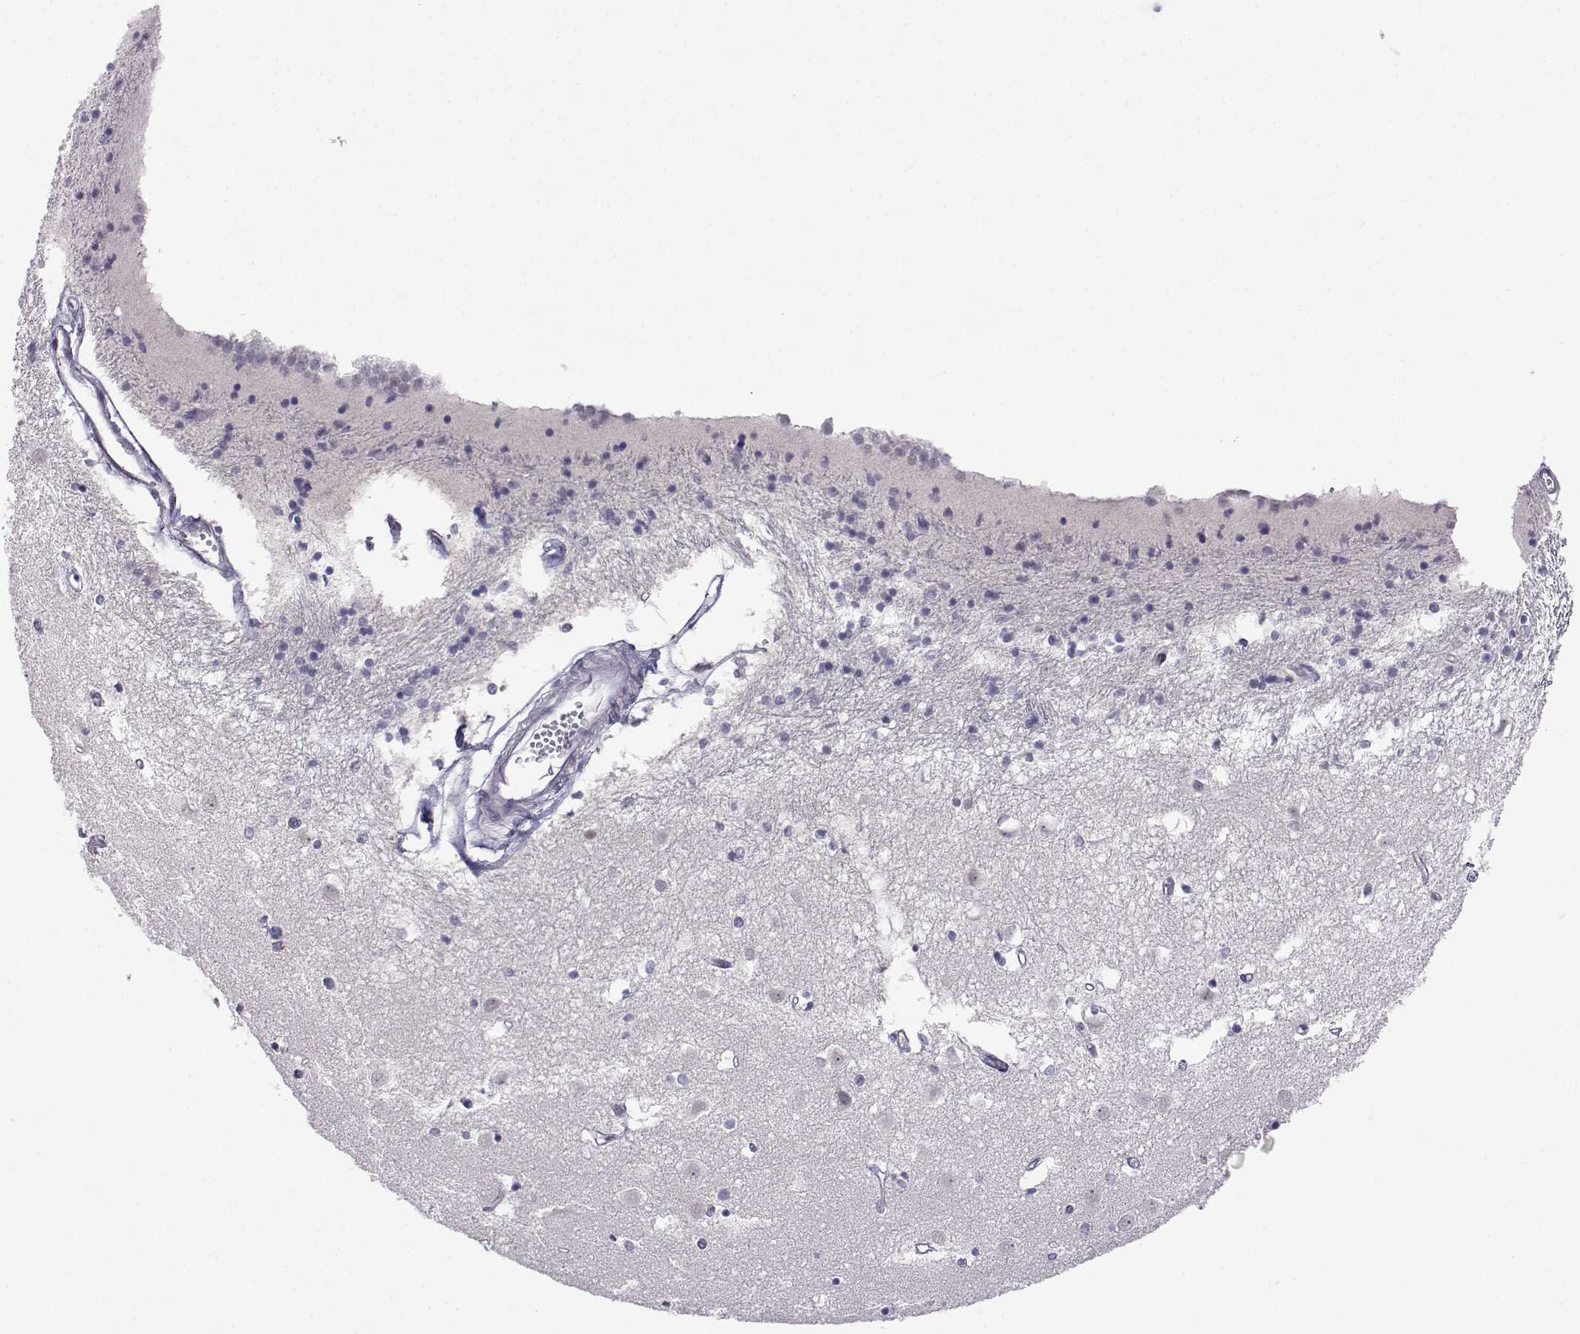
{"staining": {"intensity": "negative", "quantity": "none", "location": "none"}, "tissue": "caudate", "cell_type": "Glial cells", "image_type": "normal", "snomed": [{"axis": "morphology", "description": "Normal tissue, NOS"}, {"axis": "topography", "description": "Lateral ventricle wall"}], "caption": "There is no significant positivity in glial cells of caudate. The staining was performed using DAB (3,3'-diaminobenzidine) to visualize the protein expression in brown, while the nuclei were stained in blue with hematoxylin (Magnification: 20x).", "gene": "MED26", "patient": {"sex": "male", "age": 54}}